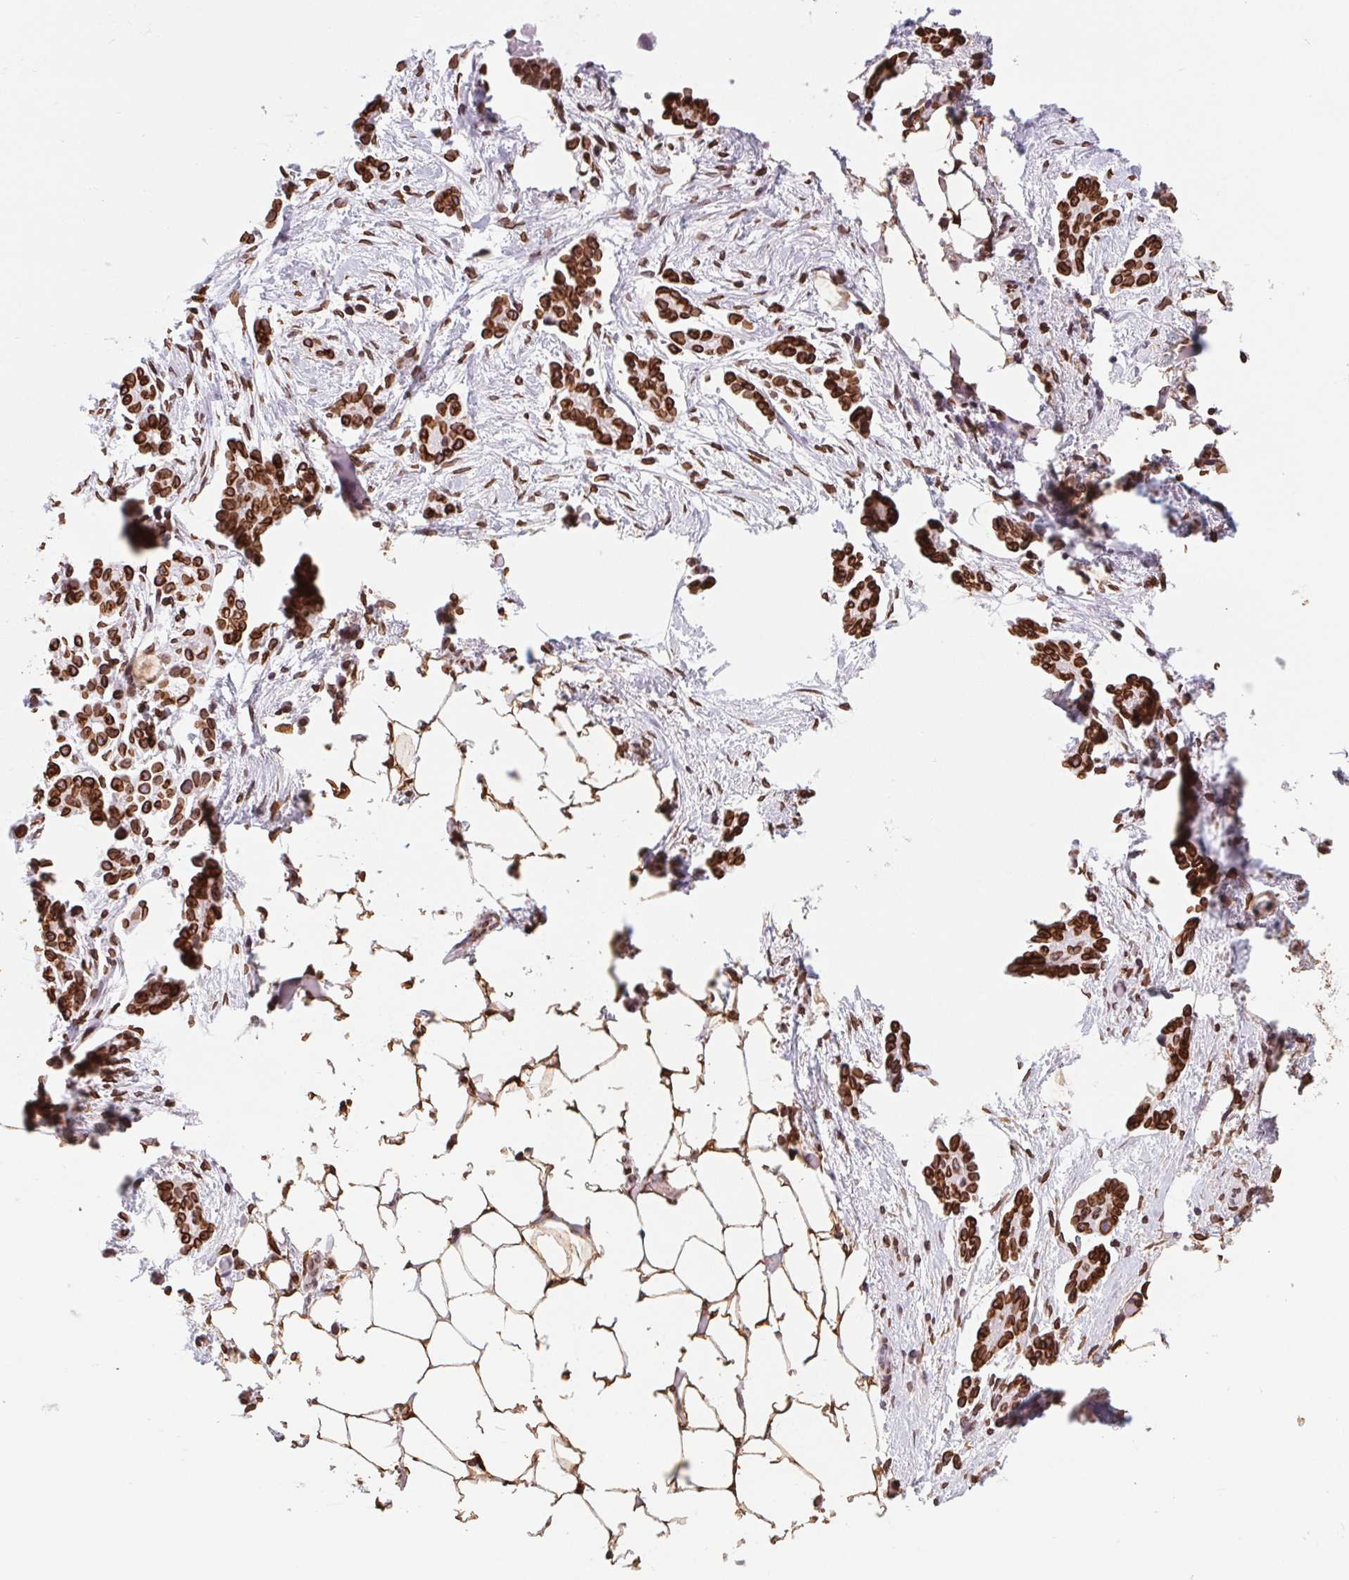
{"staining": {"intensity": "strong", "quantity": ">75%", "location": "cytoplasmic/membranous,nuclear"}, "tissue": "ovarian cancer", "cell_type": "Tumor cells", "image_type": "cancer", "snomed": [{"axis": "morphology", "description": "Cystadenocarcinoma, serous, NOS"}, {"axis": "topography", "description": "Ovary"}], "caption": "An image of human ovarian cancer stained for a protein demonstrates strong cytoplasmic/membranous and nuclear brown staining in tumor cells. Nuclei are stained in blue.", "gene": "LMNB2", "patient": {"sex": "female", "age": 50}}